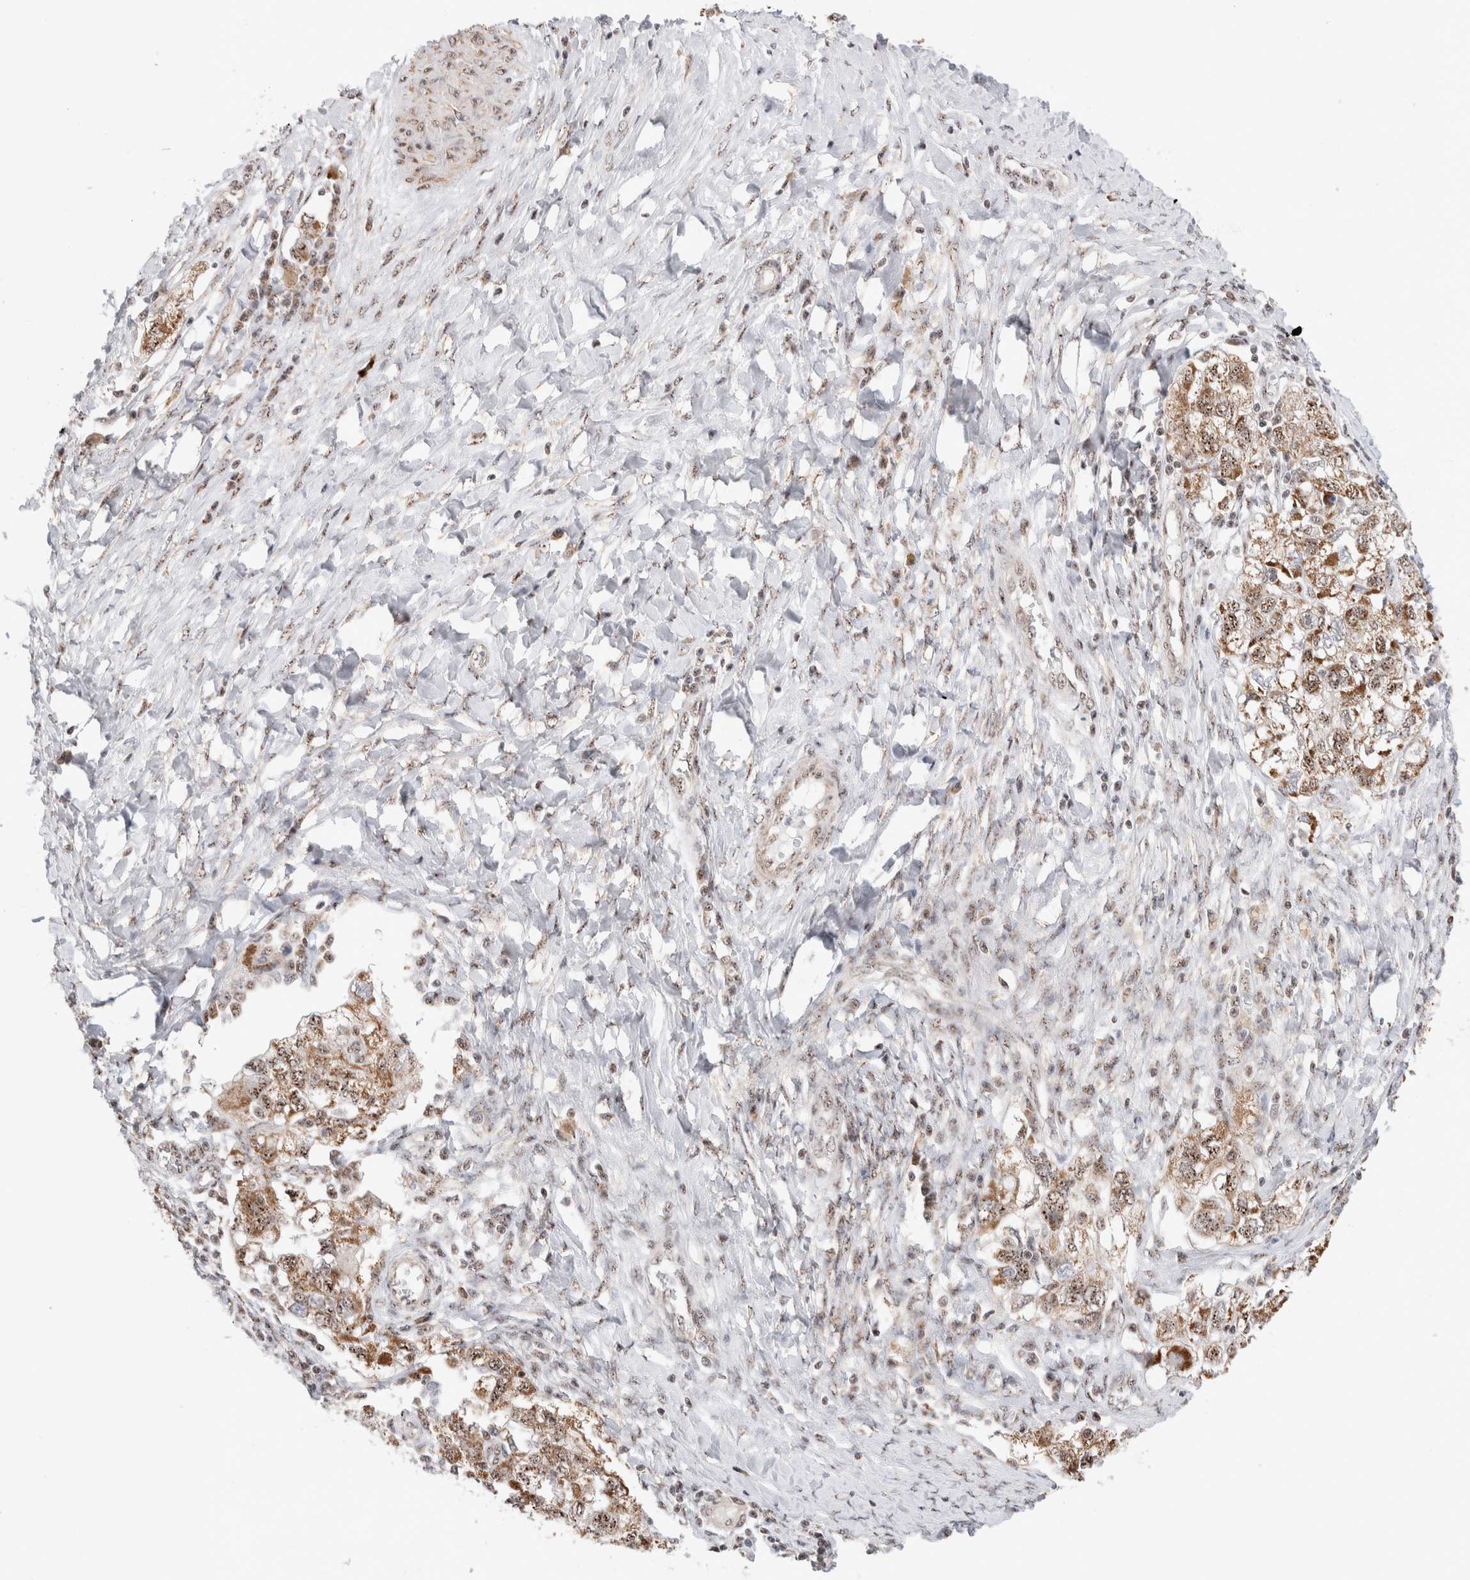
{"staining": {"intensity": "moderate", "quantity": ">75%", "location": "cytoplasmic/membranous,nuclear"}, "tissue": "ovarian cancer", "cell_type": "Tumor cells", "image_type": "cancer", "snomed": [{"axis": "morphology", "description": "Carcinoma, NOS"}, {"axis": "morphology", "description": "Cystadenocarcinoma, serous, NOS"}, {"axis": "topography", "description": "Ovary"}], "caption": "Protein expression by immunohistochemistry exhibits moderate cytoplasmic/membranous and nuclear staining in about >75% of tumor cells in ovarian cancer (carcinoma). (DAB IHC with brightfield microscopy, high magnification).", "gene": "ZNF695", "patient": {"sex": "female", "age": 69}}